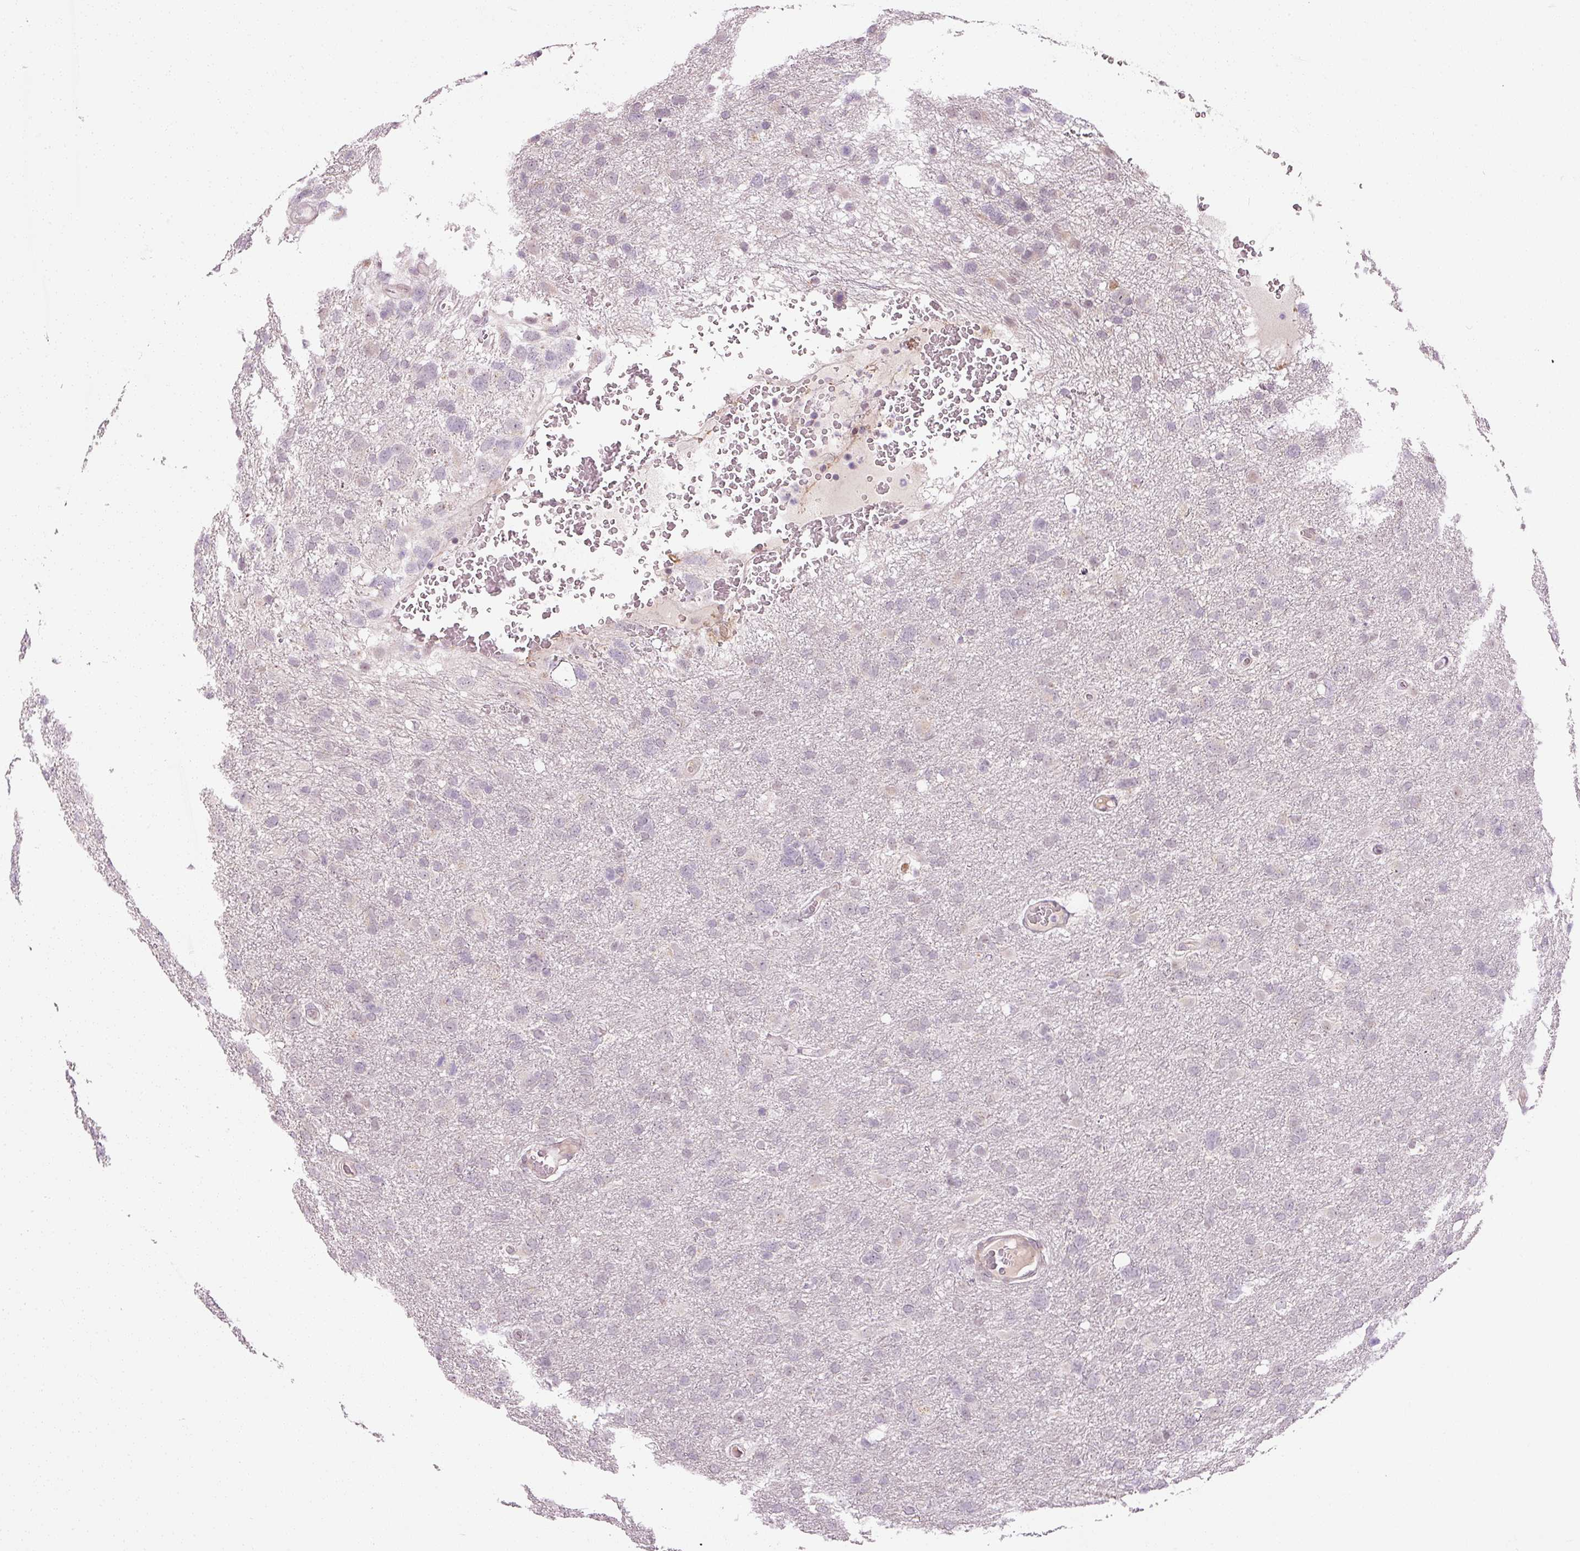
{"staining": {"intensity": "negative", "quantity": "none", "location": "none"}, "tissue": "glioma", "cell_type": "Tumor cells", "image_type": "cancer", "snomed": [{"axis": "morphology", "description": "Glioma, malignant, High grade"}, {"axis": "topography", "description": "Brain"}], "caption": "The photomicrograph reveals no staining of tumor cells in glioma.", "gene": "ANKRD20A1", "patient": {"sex": "male", "age": 61}}